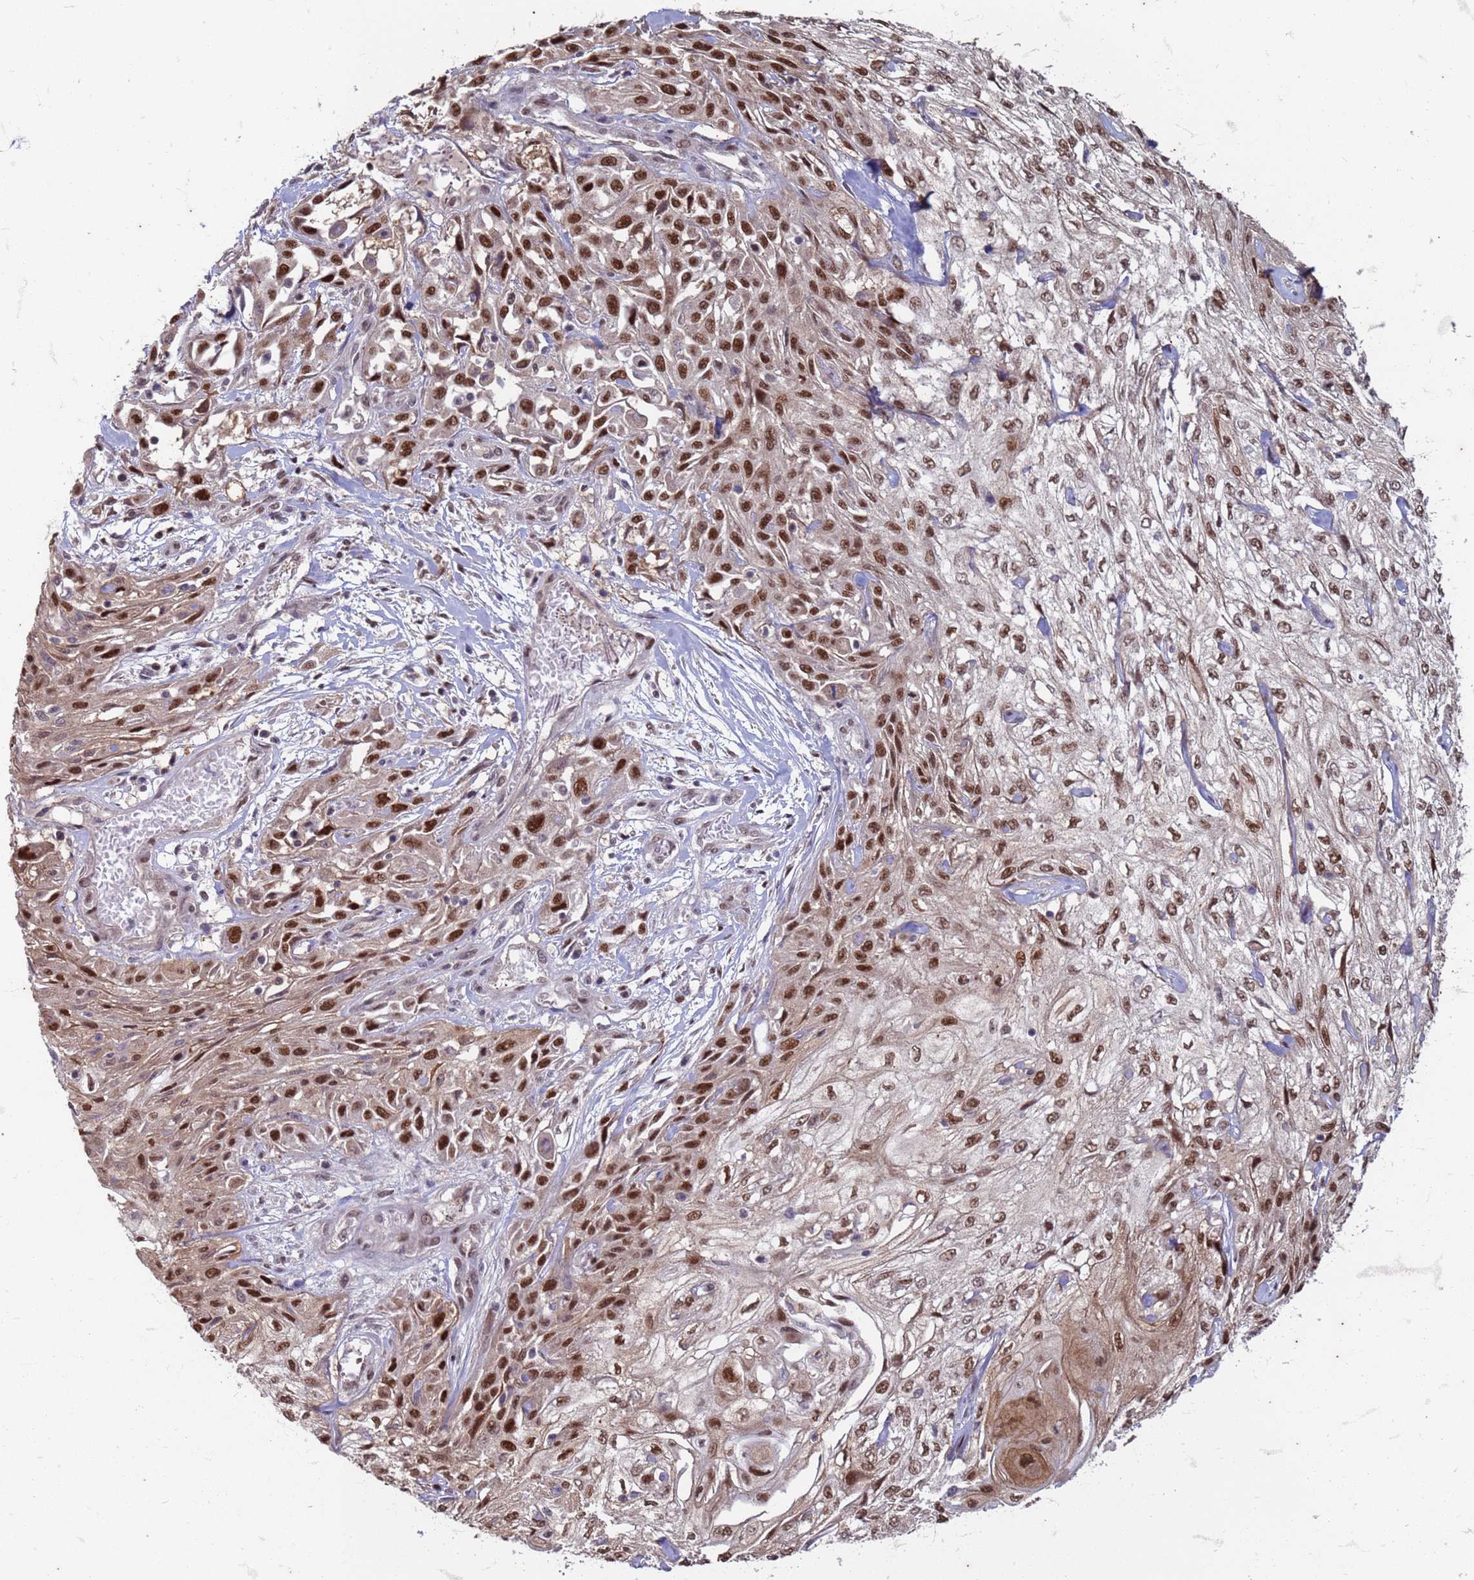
{"staining": {"intensity": "strong", "quantity": ">75%", "location": "nuclear"}, "tissue": "skin cancer", "cell_type": "Tumor cells", "image_type": "cancer", "snomed": [{"axis": "morphology", "description": "Squamous cell carcinoma, NOS"}, {"axis": "morphology", "description": "Squamous cell carcinoma, metastatic, NOS"}, {"axis": "topography", "description": "Skin"}, {"axis": "topography", "description": "Lymph node"}], "caption": "Approximately >75% of tumor cells in skin cancer exhibit strong nuclear protein positivity as visualized by brown immunohistochemical staining.", "gene": "TRMT6", "patient": {"sex": "male", "age": 75}}